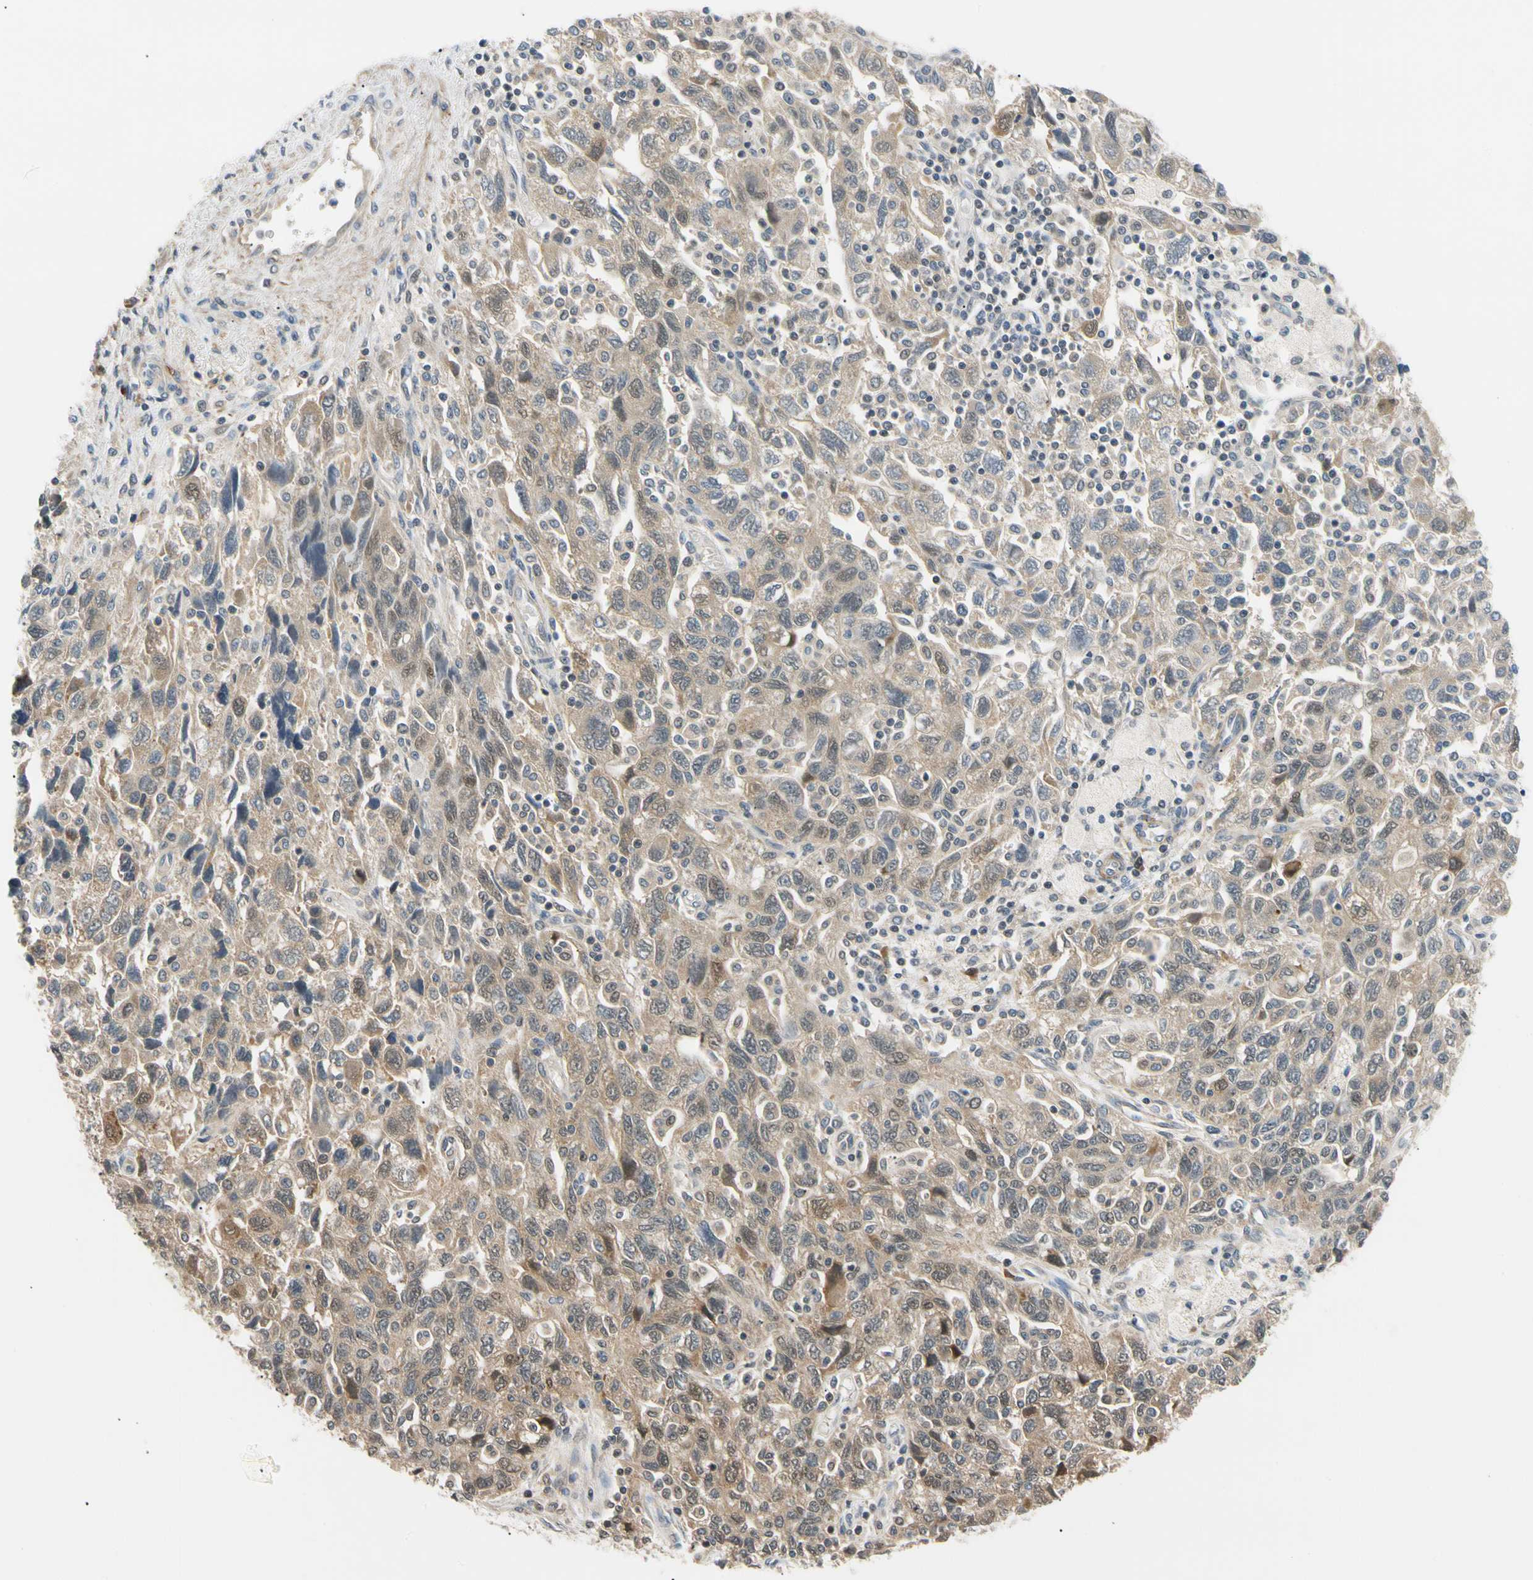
{"staining": {"intensity": "weak", "quantity": "25%-75%", "location": "cytoplasmic/membranous"}, "tissue": "ovarian cancer", "cell_type": "Tumor cells", "image_type": "cancer", "snomed": [{"axis": "morphology", "description": "Carcinoma, NOS"}, {"axis": "morphology", "description": "Cystadenocarcinoma, serous, NOS"}, {"axis": "topography", "description": "Ovary"}], "caption": "A low amount of weak cytoplasmic/membranous positivity is identified in approximately 25%-75% of tumor cells in ovarian cancer (serous cystadenocarcinoma) tissue.", "gene": "SEC23B", "patient": {"sex": "female", "age": 69}}